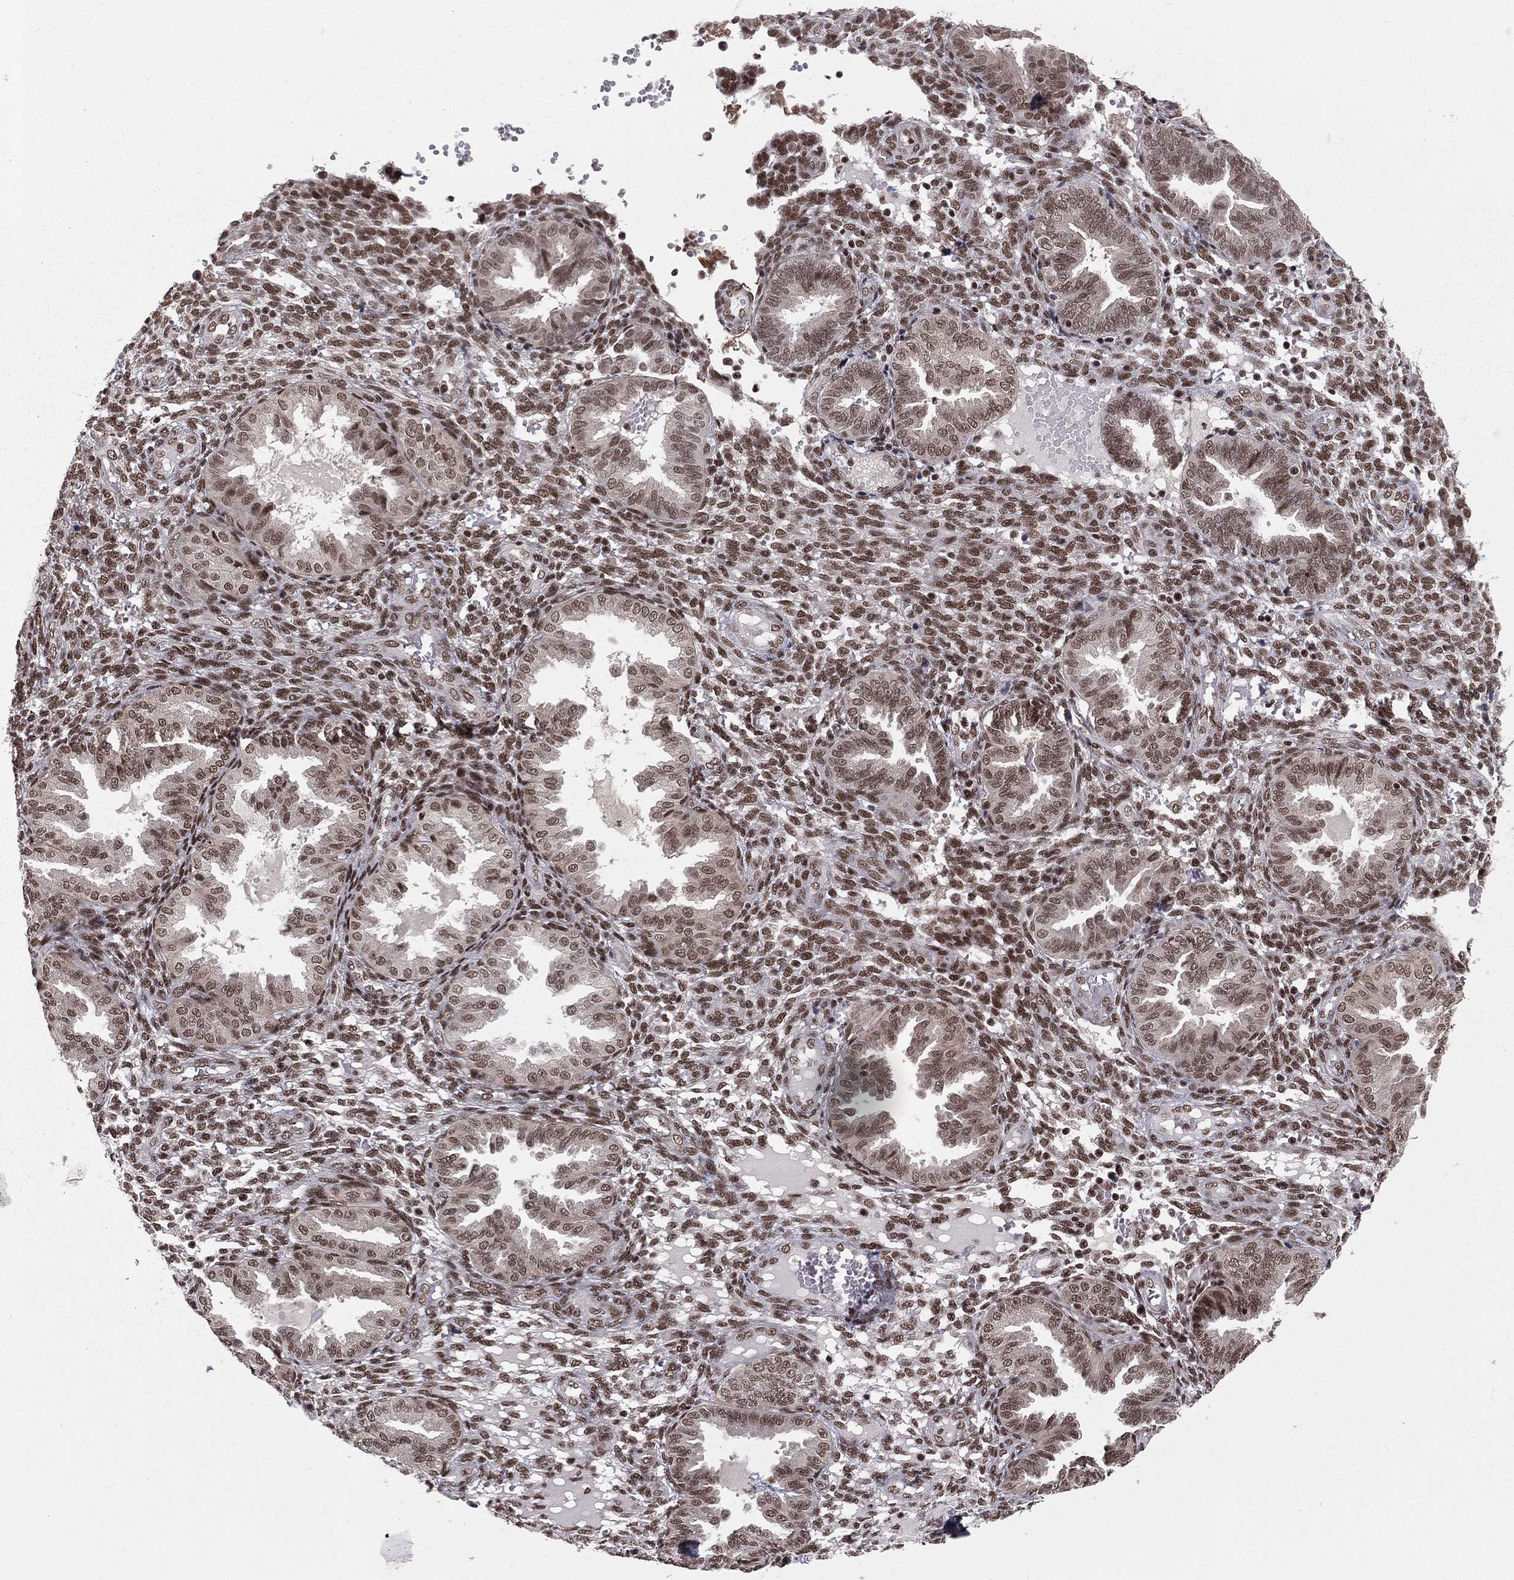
{"staining": {"intensity": "strong", "quantity": ">75%", "location": "nuclear"}, "tissue": "endometrium", "cell_type": "Cells in endometrial stroma", "image_type": "normal", "snomed": [{"axis": "morphology", "description": "Normal tissue, NOS"}, {"axis": "topography", "description": "Endometrium"}], "caption": "Protein analysis of normal endometrium displays strong nuclear positivity in approximately >75% of cells in endometrial stroma. The staining was performed using DAB (3,3'-diaminobenzidine), with brown indicating positive protein expression. Nuclei are stained blue with hematoxylin.", "gene": "NFYB", "patient": {"sex": "female", "age": 42}}